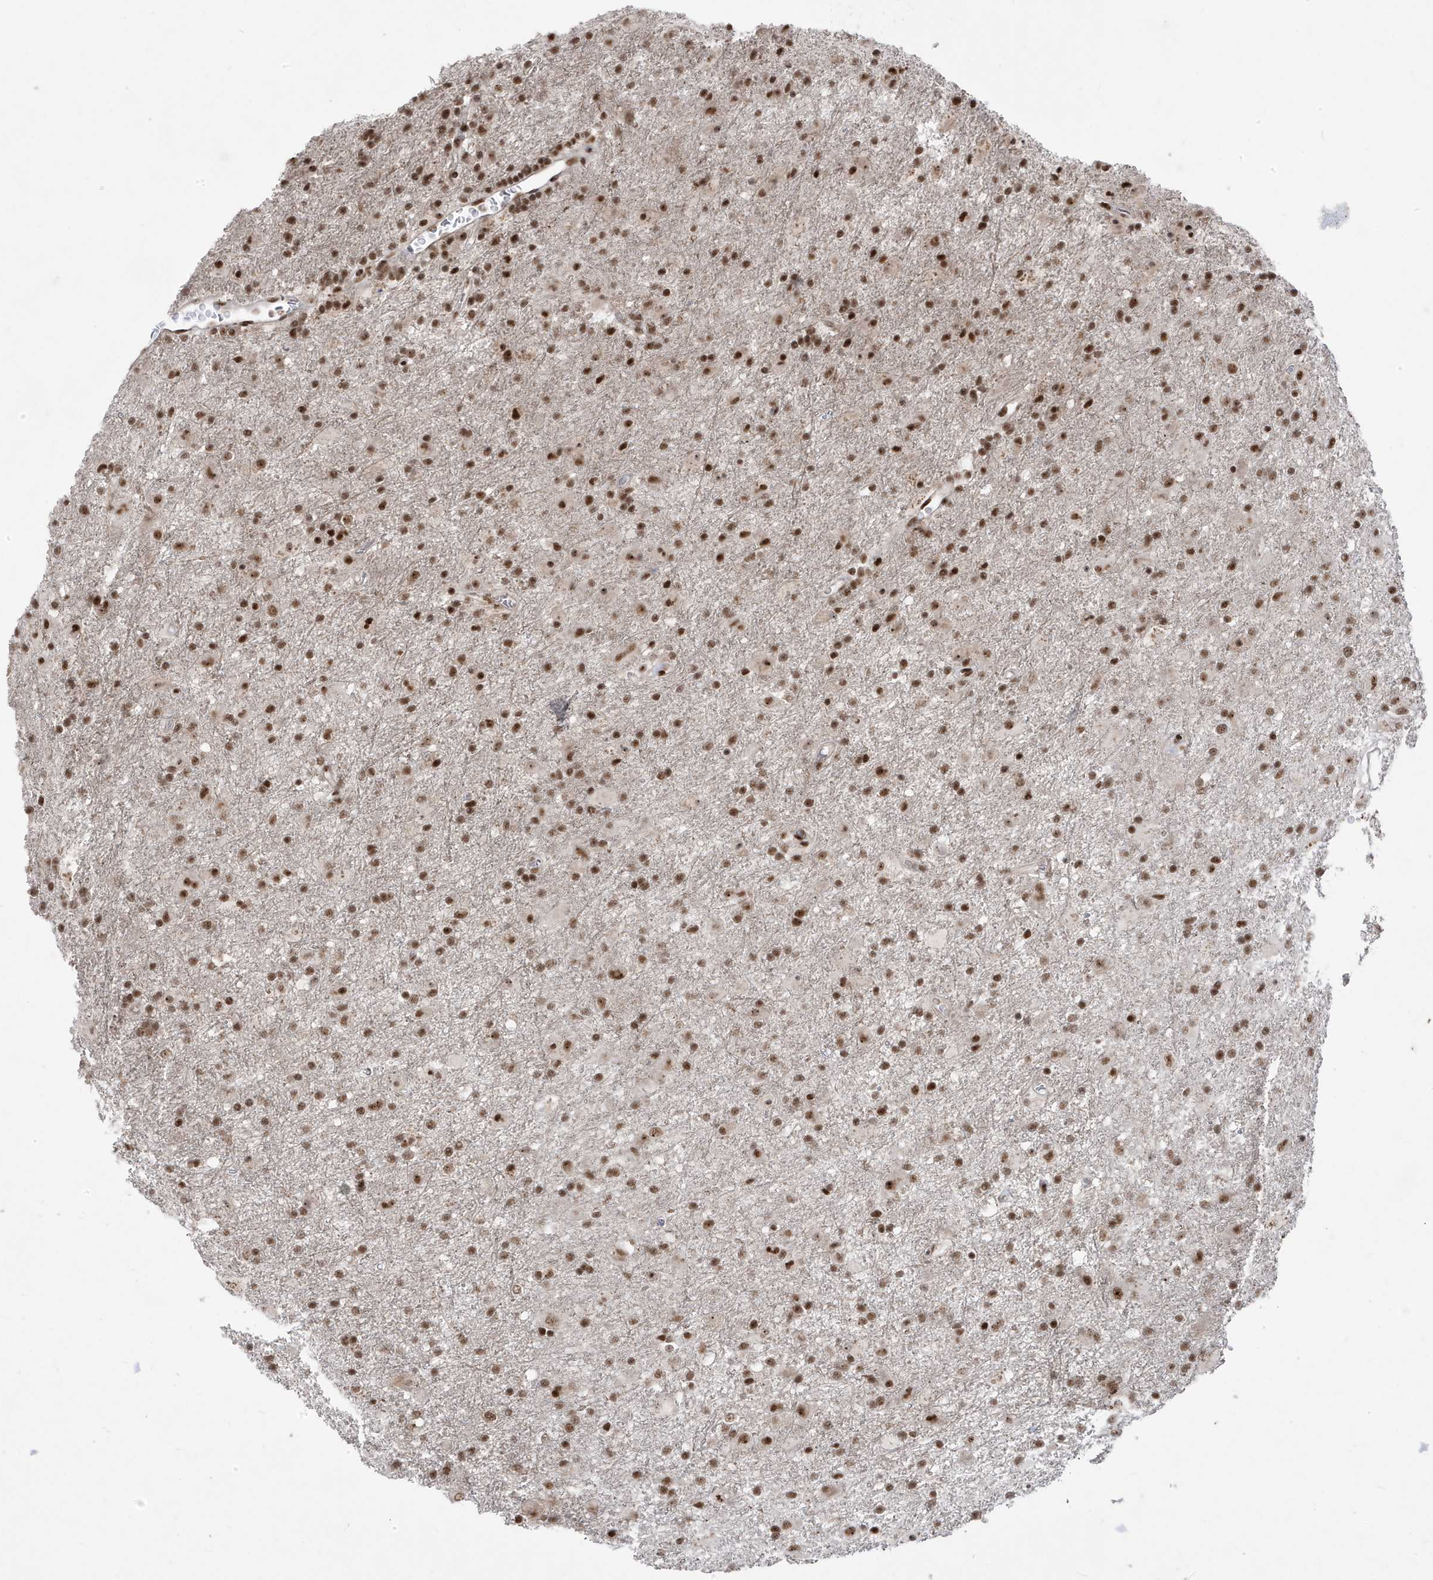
{"staining": {"intensity": "moderate", "quantity": ">75%", "location": "nuclear"}, "tissue": "glioma", "cell_type": "Tumor cells", "image_type": "cancer", "snomed": [{"axis": "morphology", "description": "Glioma, malignant, Low grade"}, {"axis": "topography", "description": "Brain"}], "caption": "Immunohistochemistry (IHC) of glioma reveals medium levels of moderate nuclear staining in about >75% of tumor cells.", "gene": "MTREX", "patient": {"sex": "male", "age": 65}}